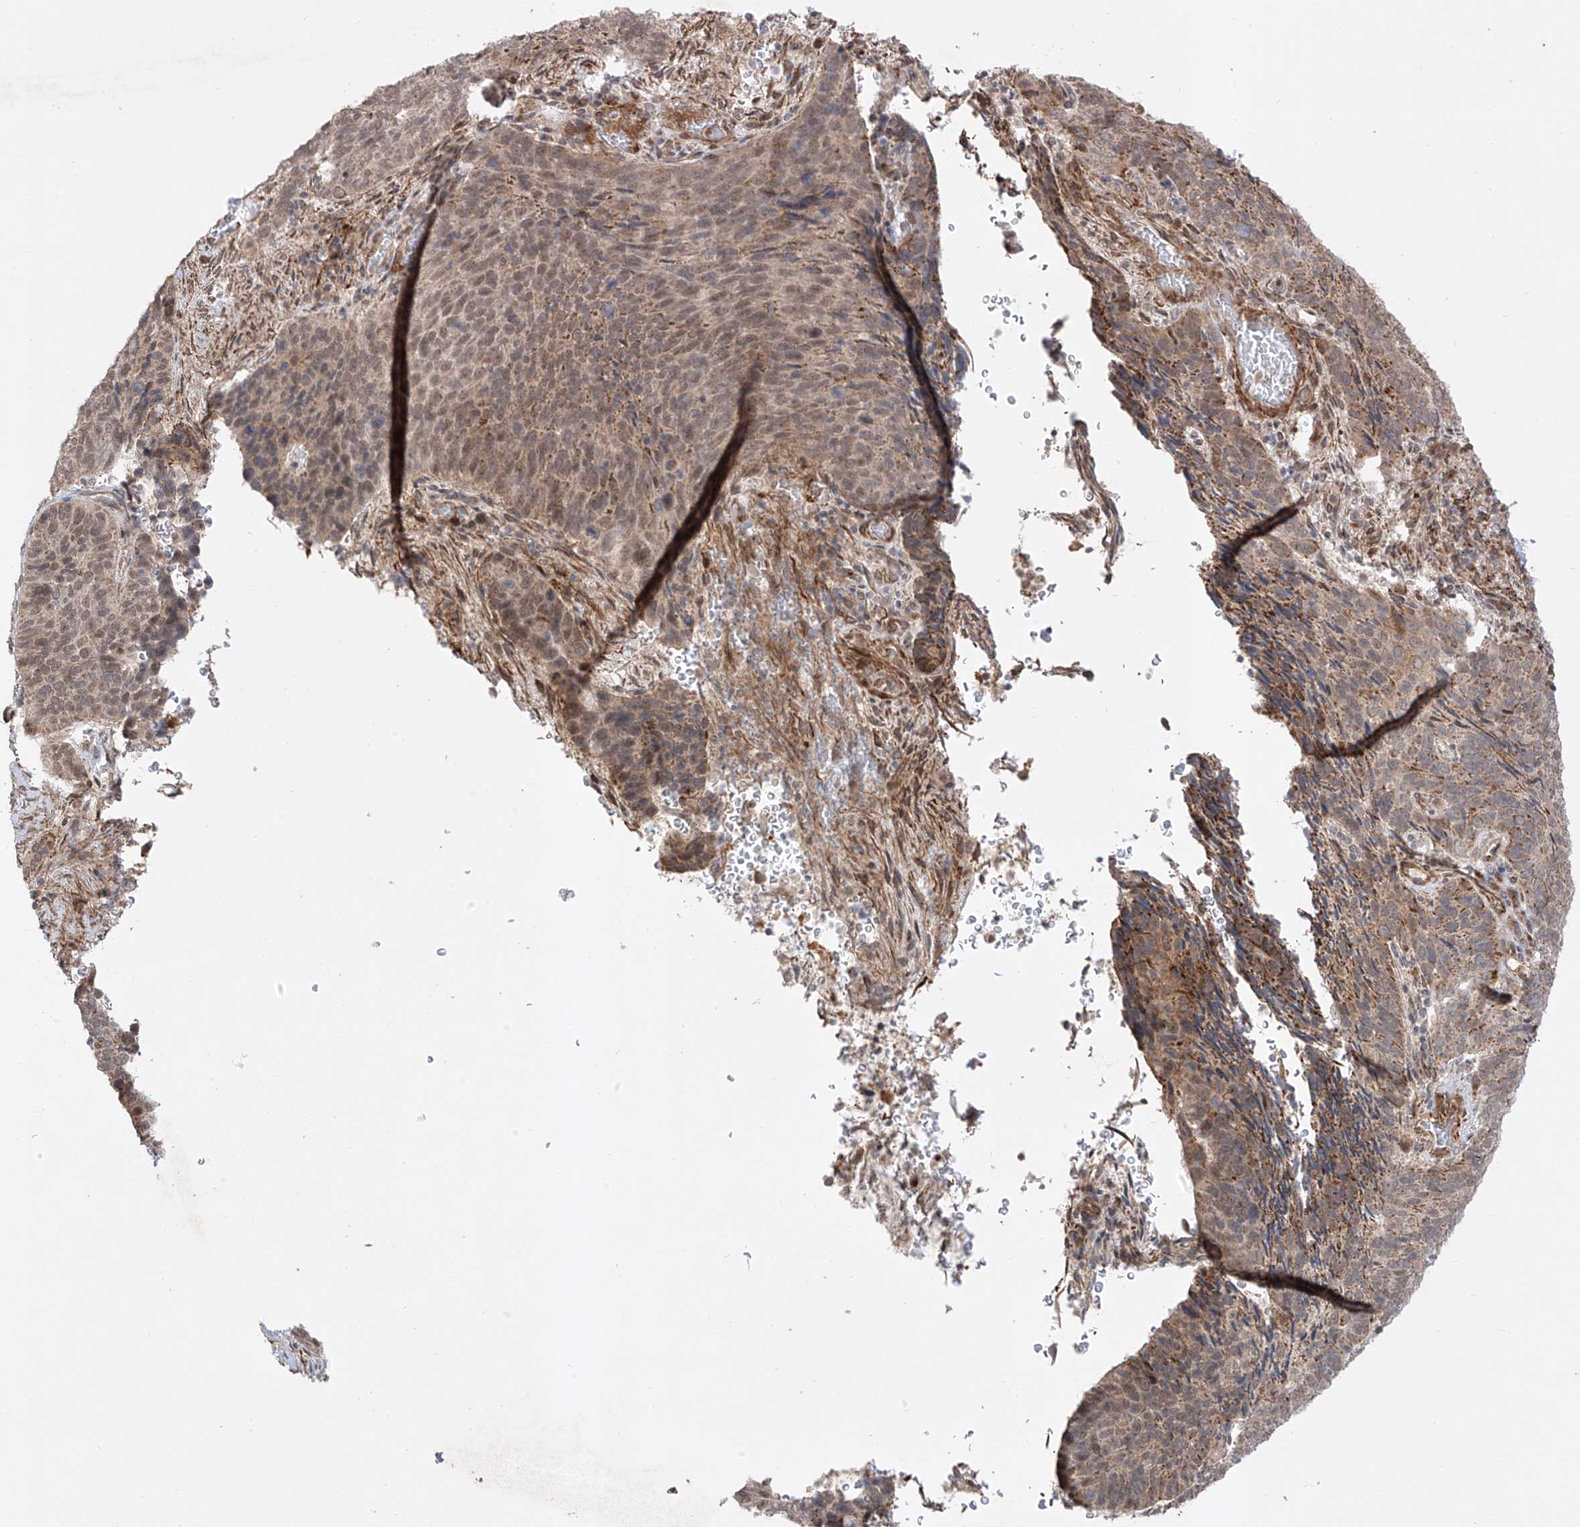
{"staining": {"intensity": "weak", "quantity": ">75%", "location": "cytoplasmic/membranous"}, "tissue": "cervical cancer", "cell_type": "Tumor cells", "image_type": "cancer", "snomed": [{"axis": "morphology", "description": "Squamous cell carcinoma, NOS"}, {"axis": "topography", "description": "Cervix"}], "caption": "A photomicrograph showing weak cytoplasmic/membranous staining in about >75% of tumor cells in cervical squamous cell carcinoma, as visualized by brown immunohistochemical staining.", "gene": "KDM1B", "patient": {"sex": "female", "age": 60}}